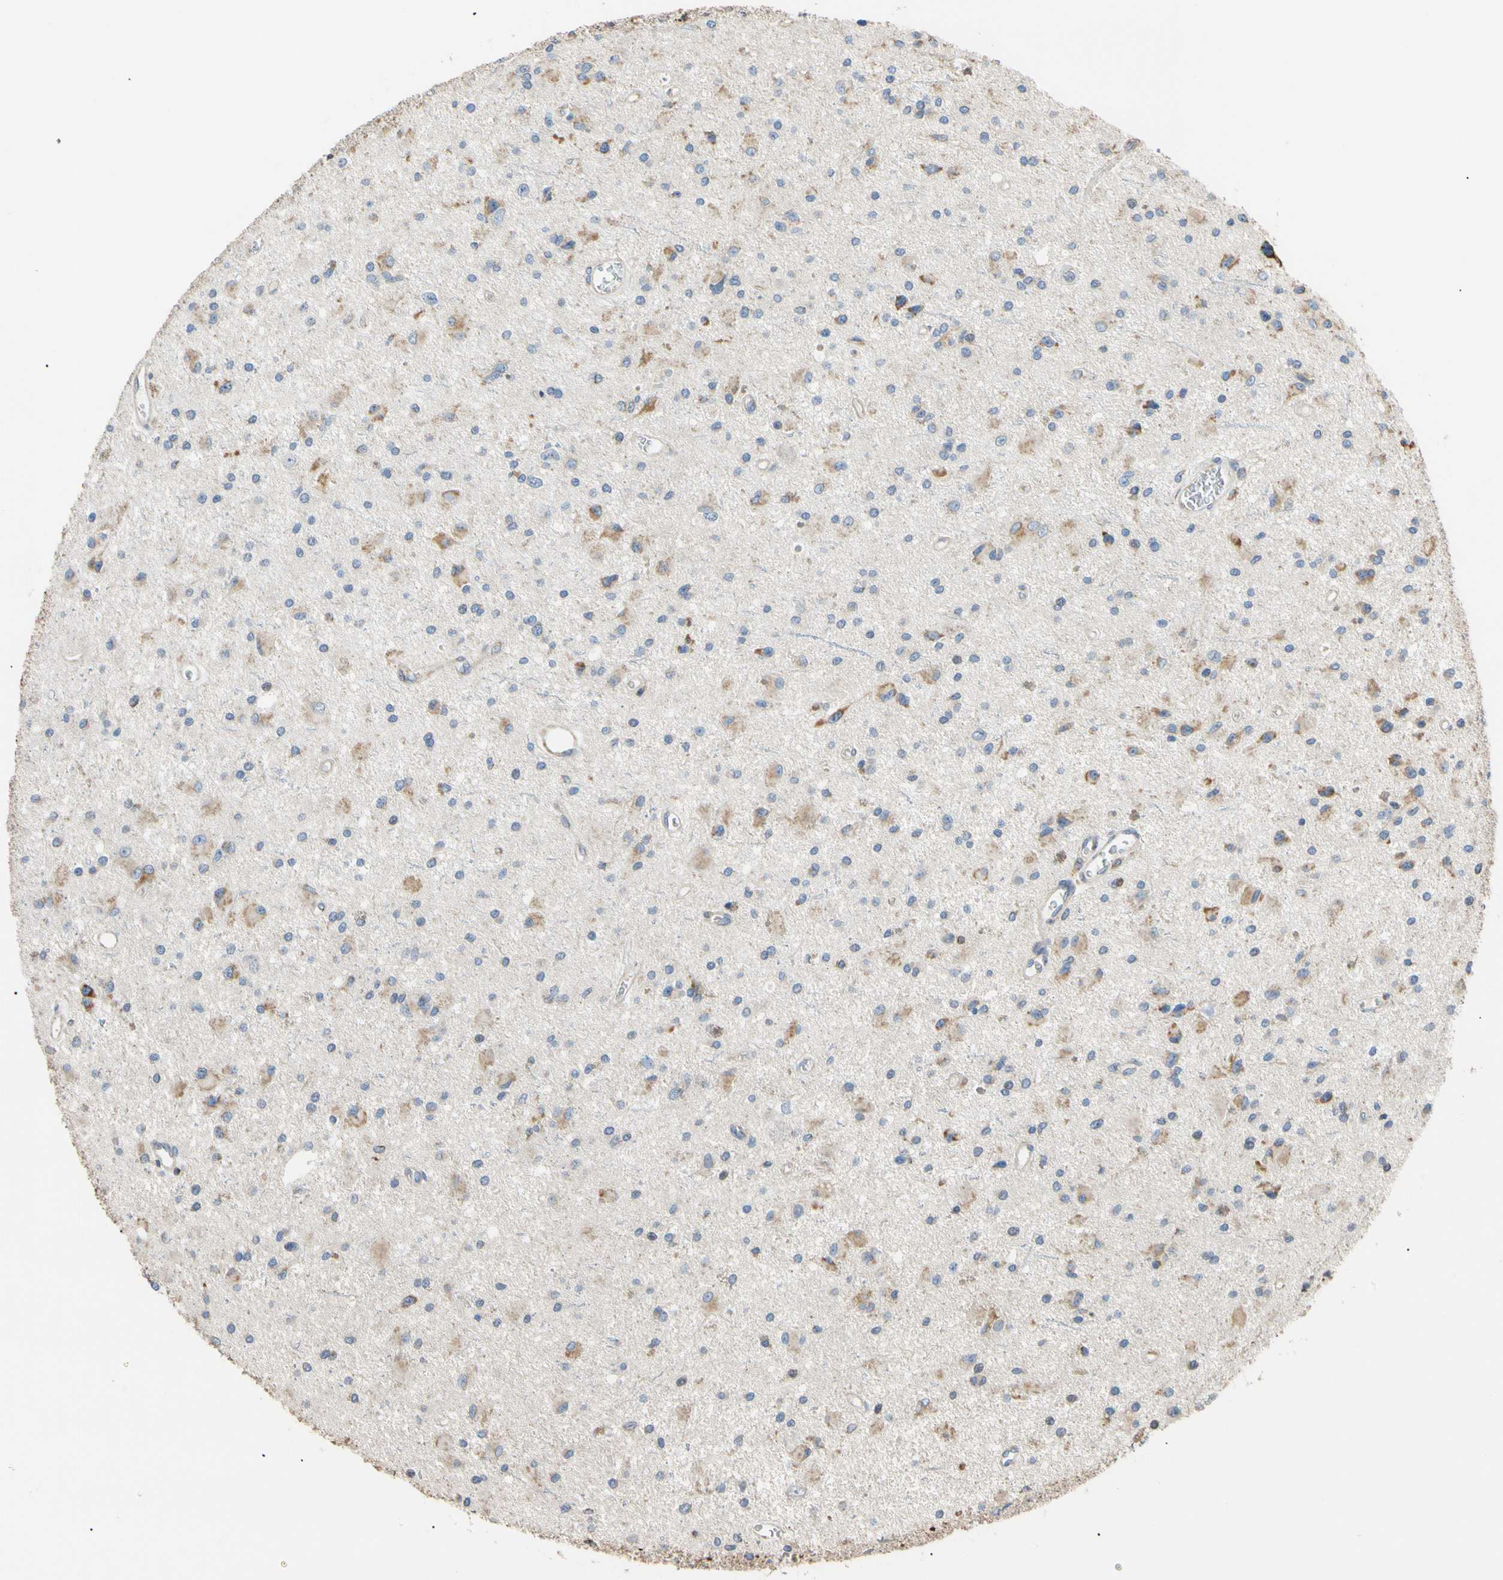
{"staining": {"intensity": "moderate", "quantity": "<25%", "location": "cytoplasmic/membranous"}, "tissue": "glioma", "cell_type": "Tumor cells", "image_type": "cancer", "snomed": [{"axis": "morphology", "description": "Glioma, malignant, Low grade"}, {"axis": "topography", "description": "Brain"}], "caption": "This is an image of IHC staining of low-grade glioma (malignant), which shows moderate staining in the cytoplasmic/membranous of tumor cells.", "gene": "PLGRKT", "patient": {"sex": "male", "age": 58}}